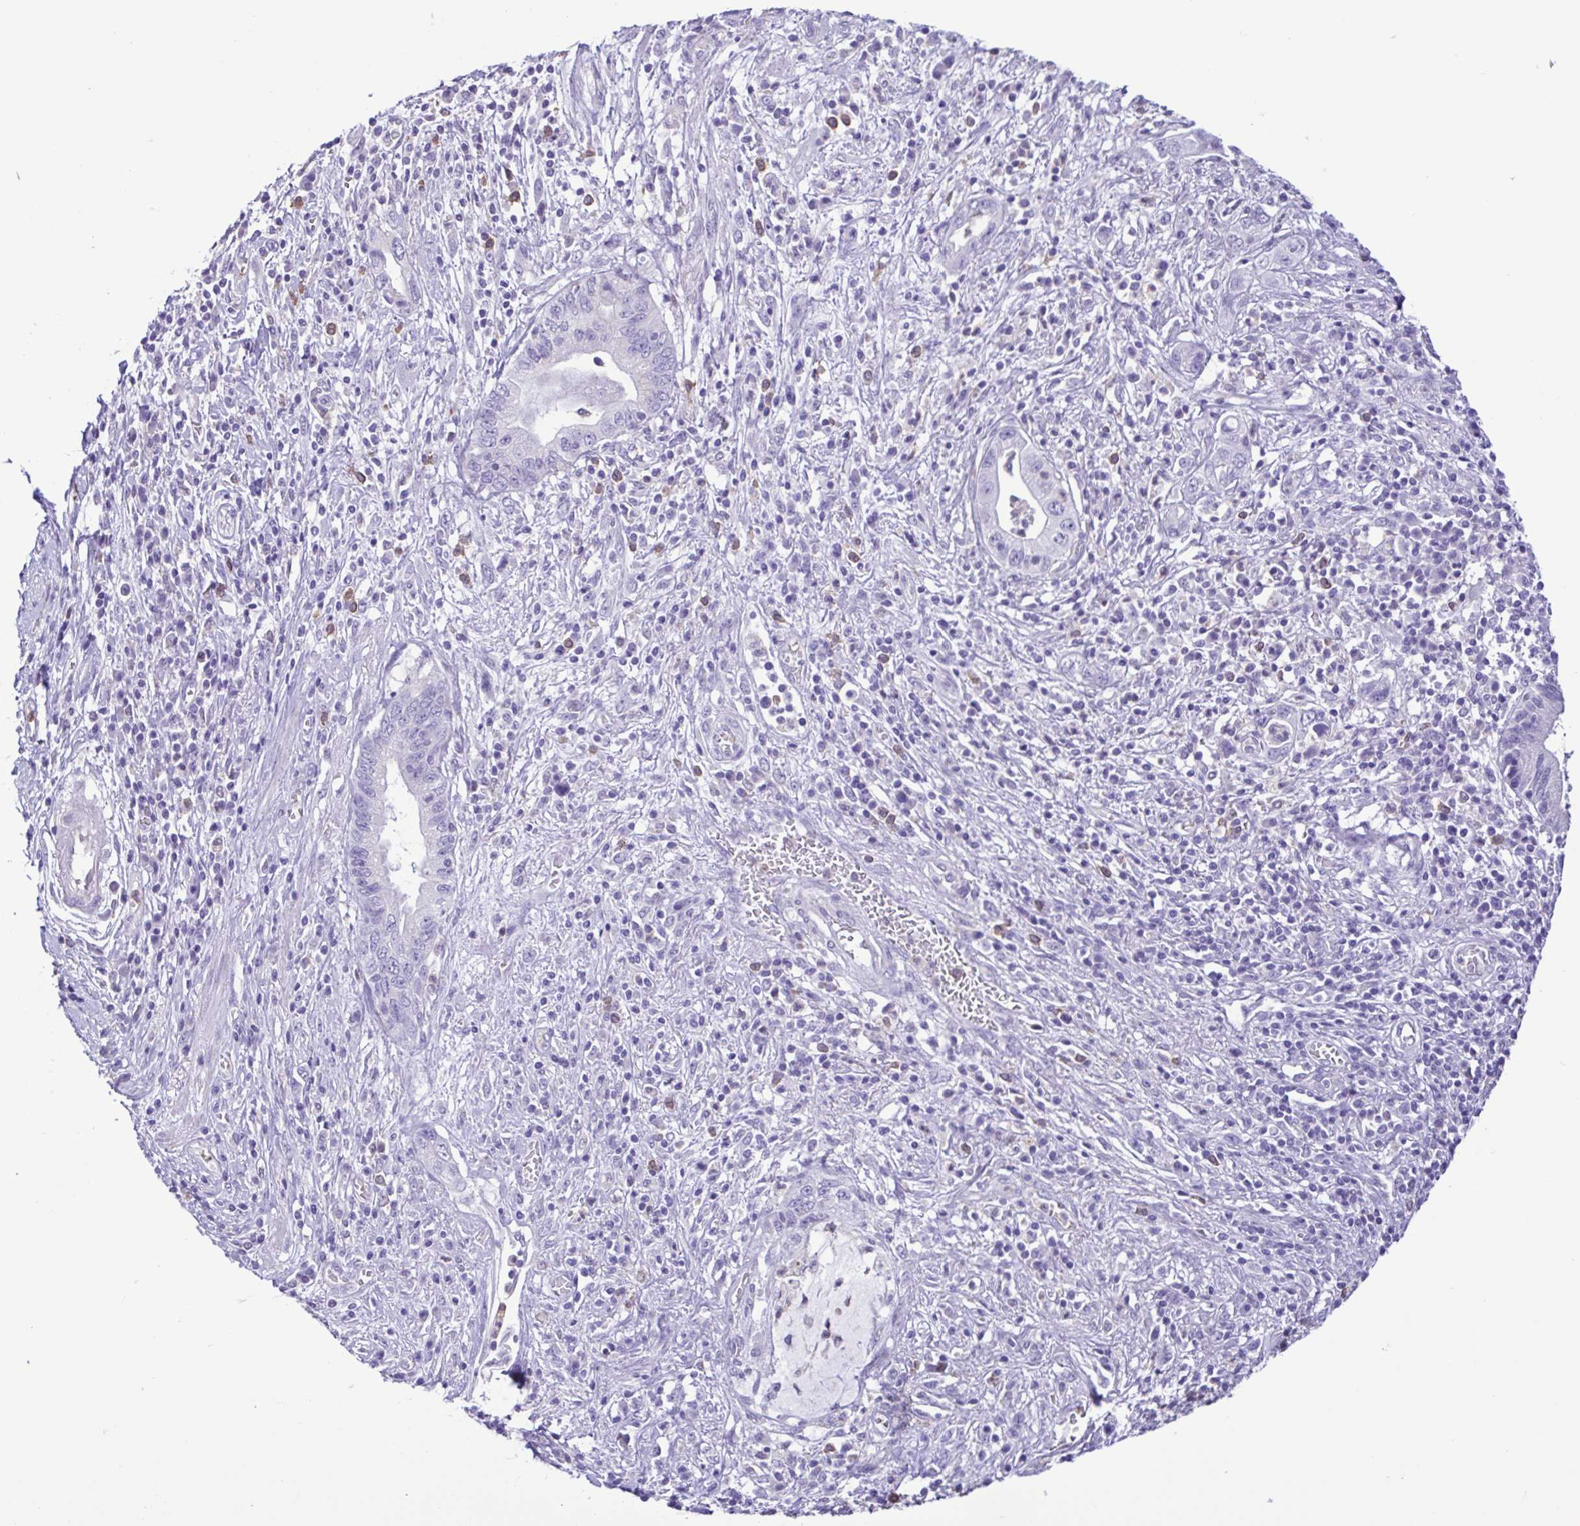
{"staining": {"intensity": "negative", "quantity": "none", "location": "none"}, "tissue": "pancreatic cancer", "cell_type": "Tumor cells", "image_type": "cancer", "snomed": [{"axis": "morphology", "description": "Adenocarcinoma, NOS"}, {"axis": "topography", "description": "Pancreas"}], "caption": "Adenocarcinoma (pancreatic) was stained to show a protein in brown. There is no significant positivity in tumor cells.", "gene": "CBY2", "patient": {"sex": "female", "age": 72}}